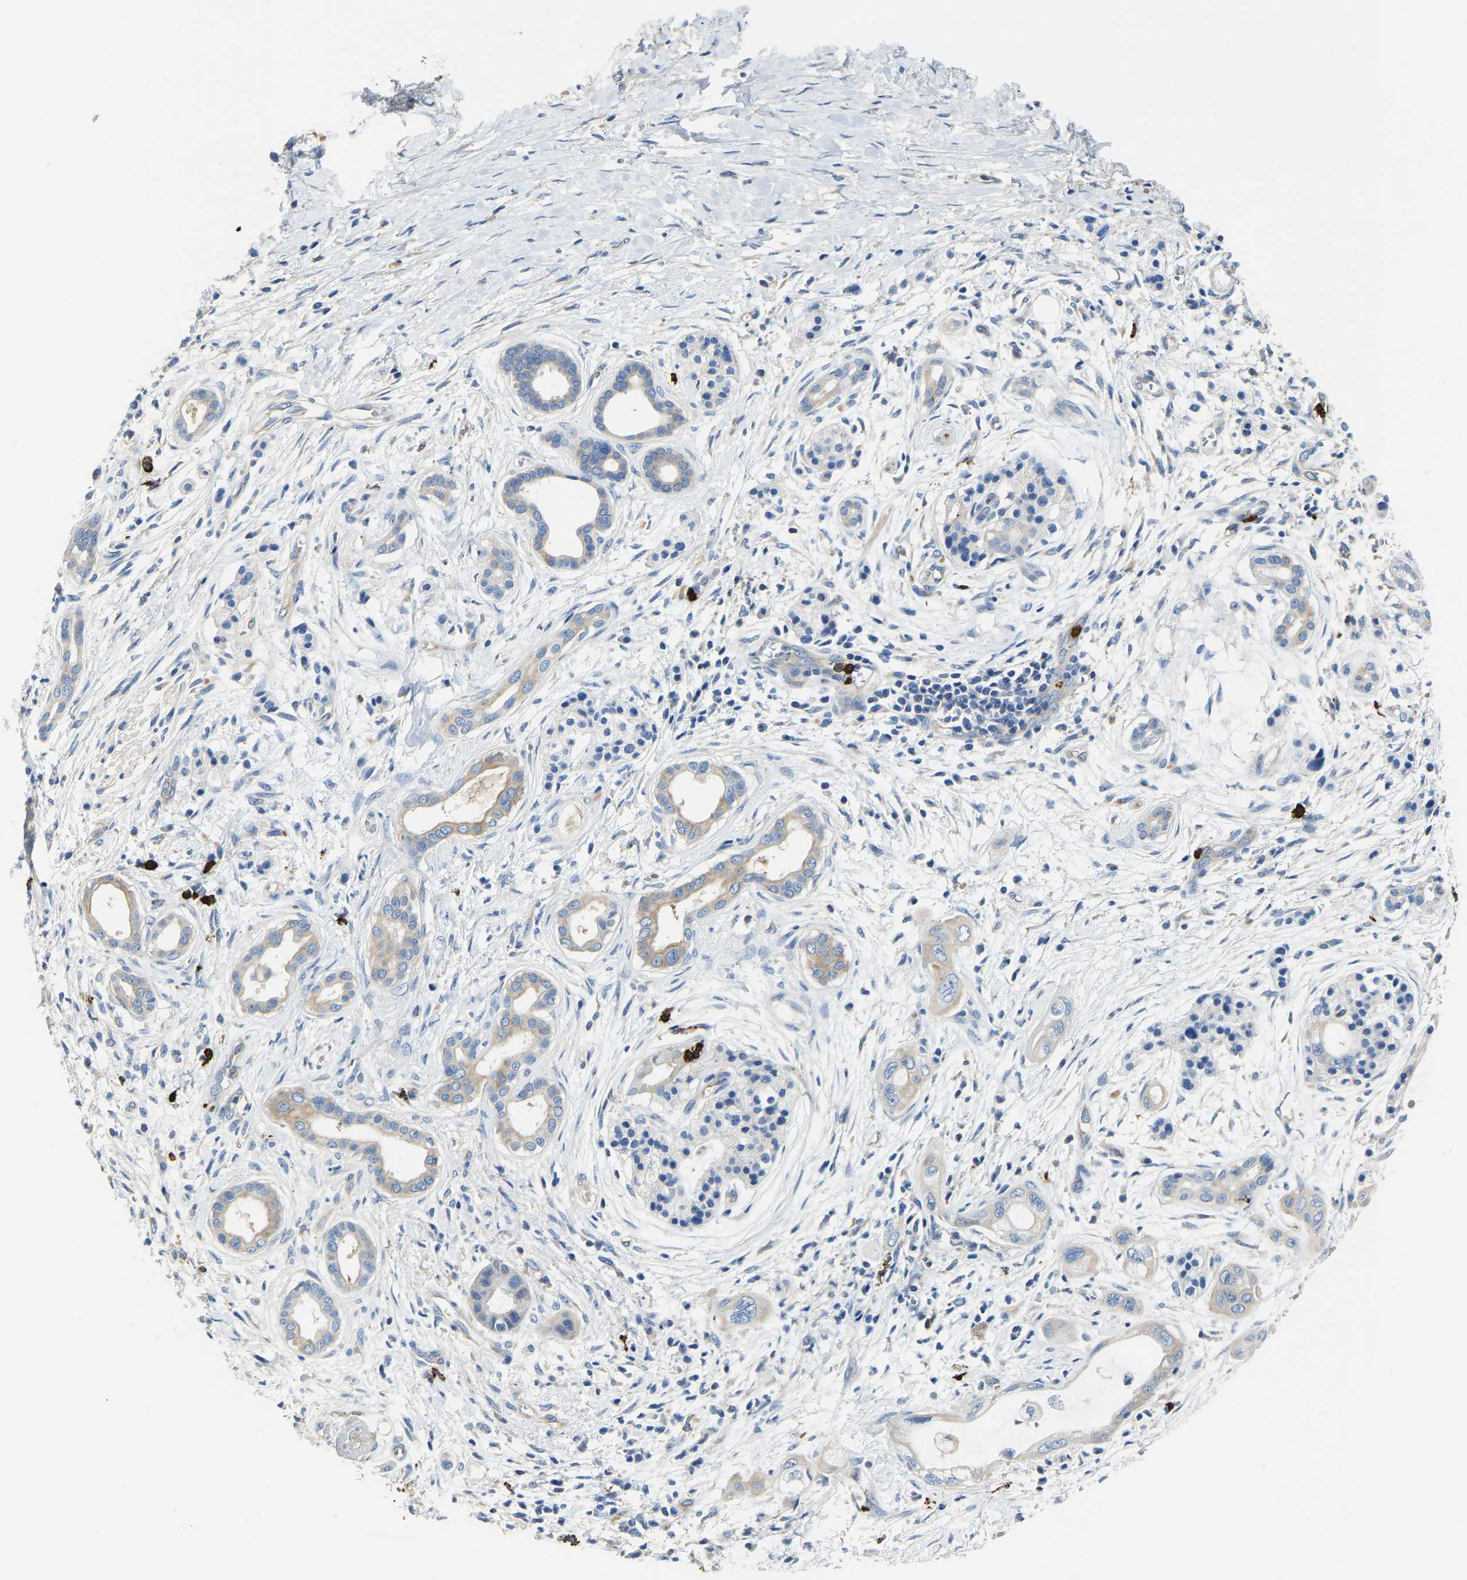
{"staining": {"intensity": "weak", "quantity": "<25%", "location": "cytoplasmic/membranous"}, "tissue": "pancreatic cancer", "cell_type": "Tumor cells", "image_type": "cancer", "snomed": [{"axis": "morphology", "description": "Adenocarcinoma, NOS"}, {"axis": "topography", "description": "Pancreas"}], "caption": "A high-resolution histopathology image shows immunohistochemistry staining of pancreatic cancer (adenocarcinoma), which reveals no significant positivity in tumor cells.", "gene": "TRAF6", "patient": {"sex": "male", "age": 59}}